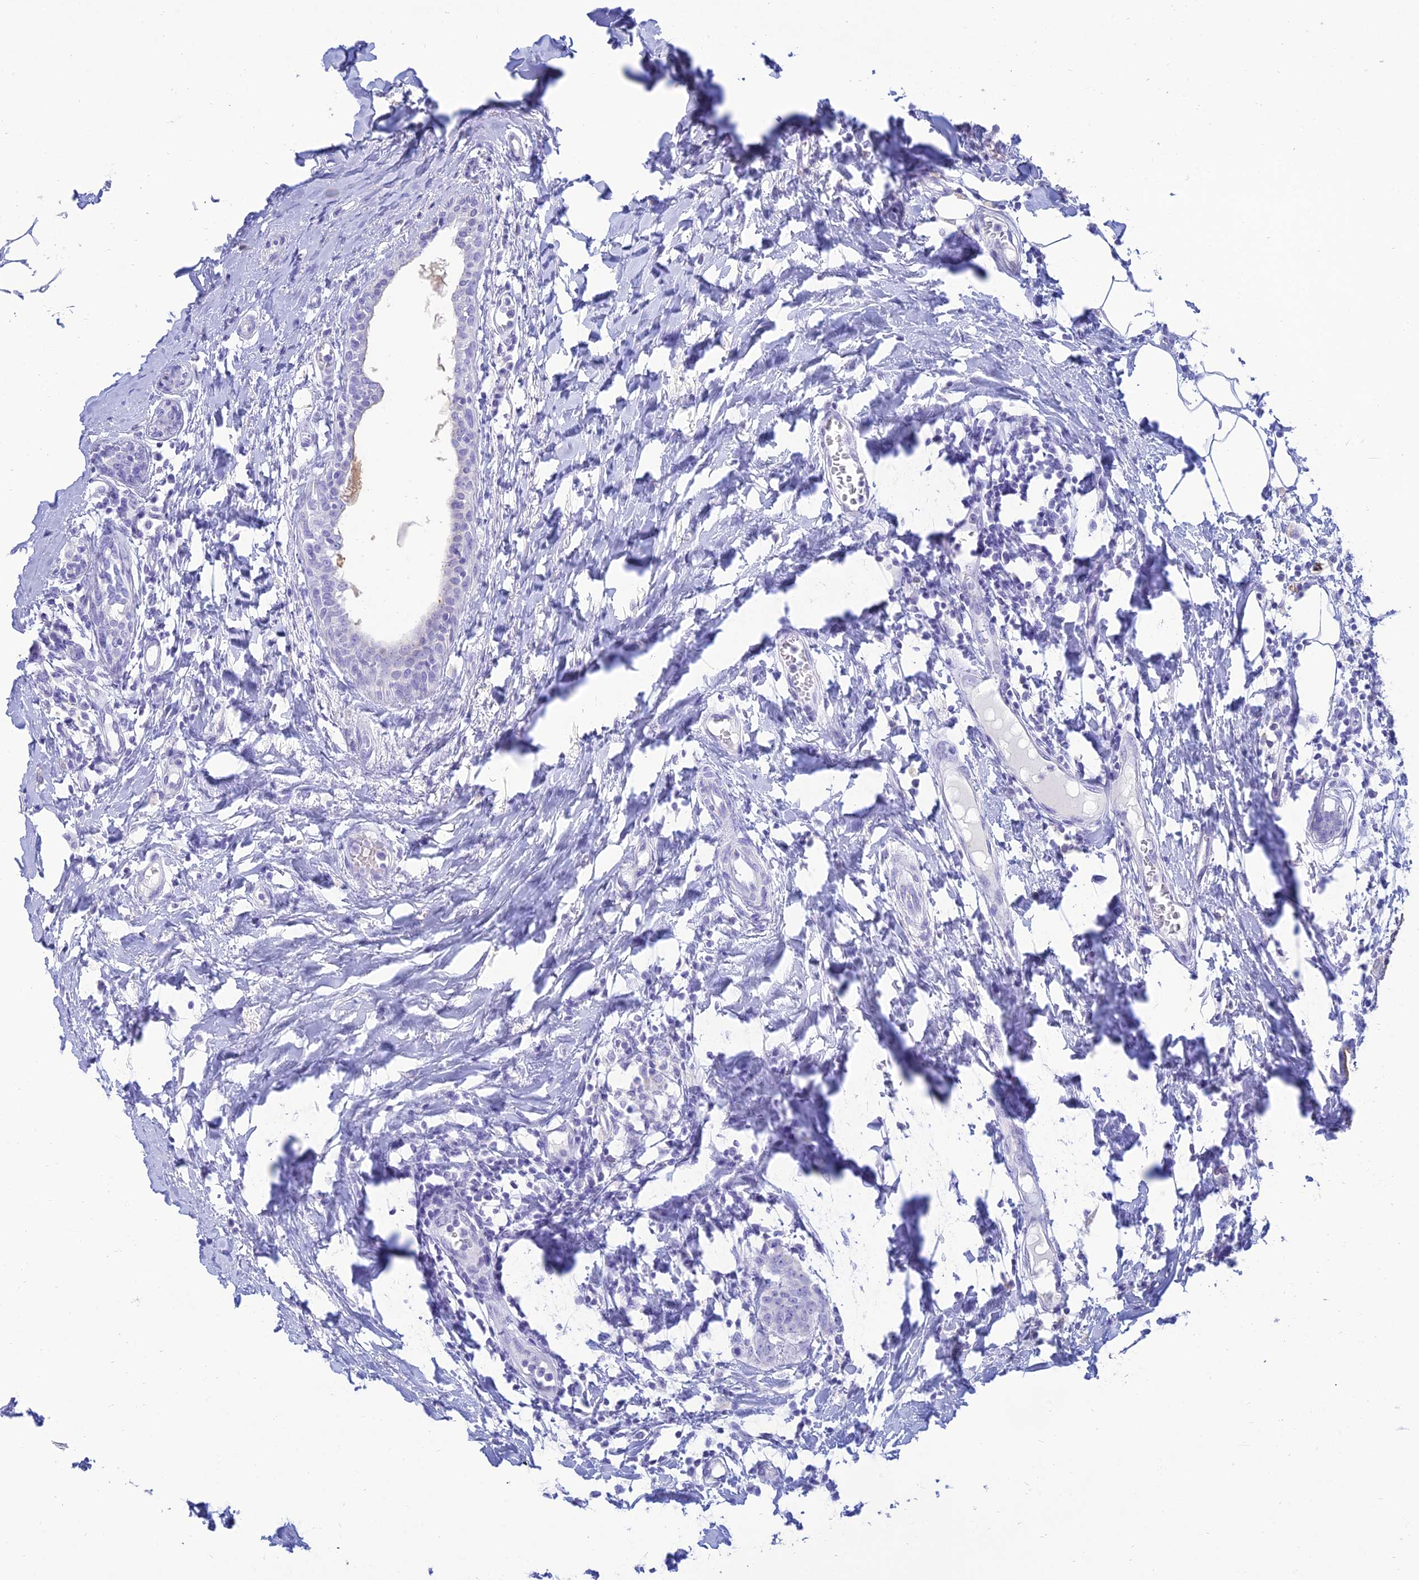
{"staining": {"intensity": "negative", "quantity": "none", "location": "none"}, "tissue": "breast cancer", "cell_type": "Tumor cells", "image_type": "cancer", "snomed": [{"axis": "morphology", "description": "Duct carcinoma"}, {"axis": "topography", "description": "Breast"}], "caption": "Immunohistochemistry (IHC) image of neoplastic tissue: human breast cancer stained with DAB demonstrates no significant protein positivity in tumor cells.", "gene": "MAL2", "patient": {"sex": "female", "age": 40}}